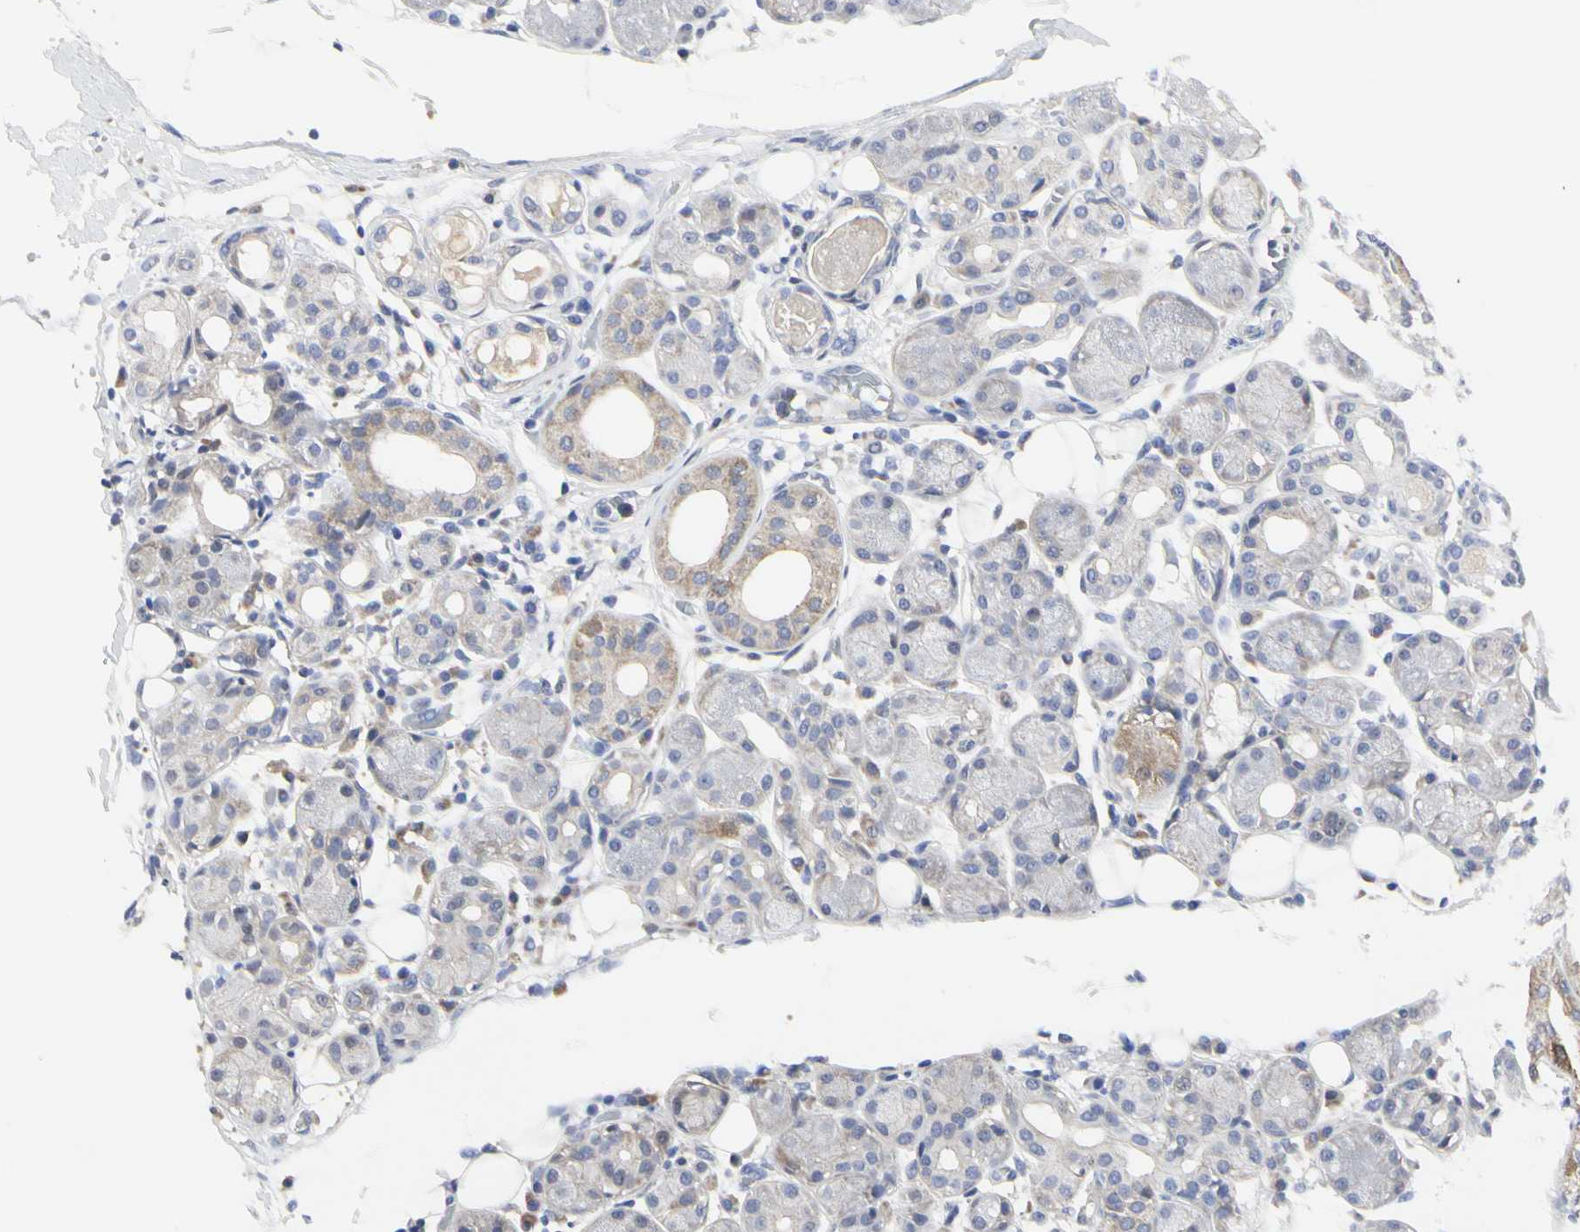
{"staining": {"intensity": "negative", "quantity": "none", "location": "none"}, "tissue": "salivary gland", "cell_type": "Glandular cells", "image_type": "normal", "snomed": [{"axis": "morphology", "description": "Normal tissue, NOS"}, {"axis": "topography", "description": "Salivary gland"}, {"axis": "topography", "description": "Peripheral nerve tissue"}], "caption": "This is an immunohistochemistry photomicrograph of benign human salivary gland. There is no expression in glandular cells.", "gene": "SHANK2", "patient": {"sex": "male", "age": 62}}